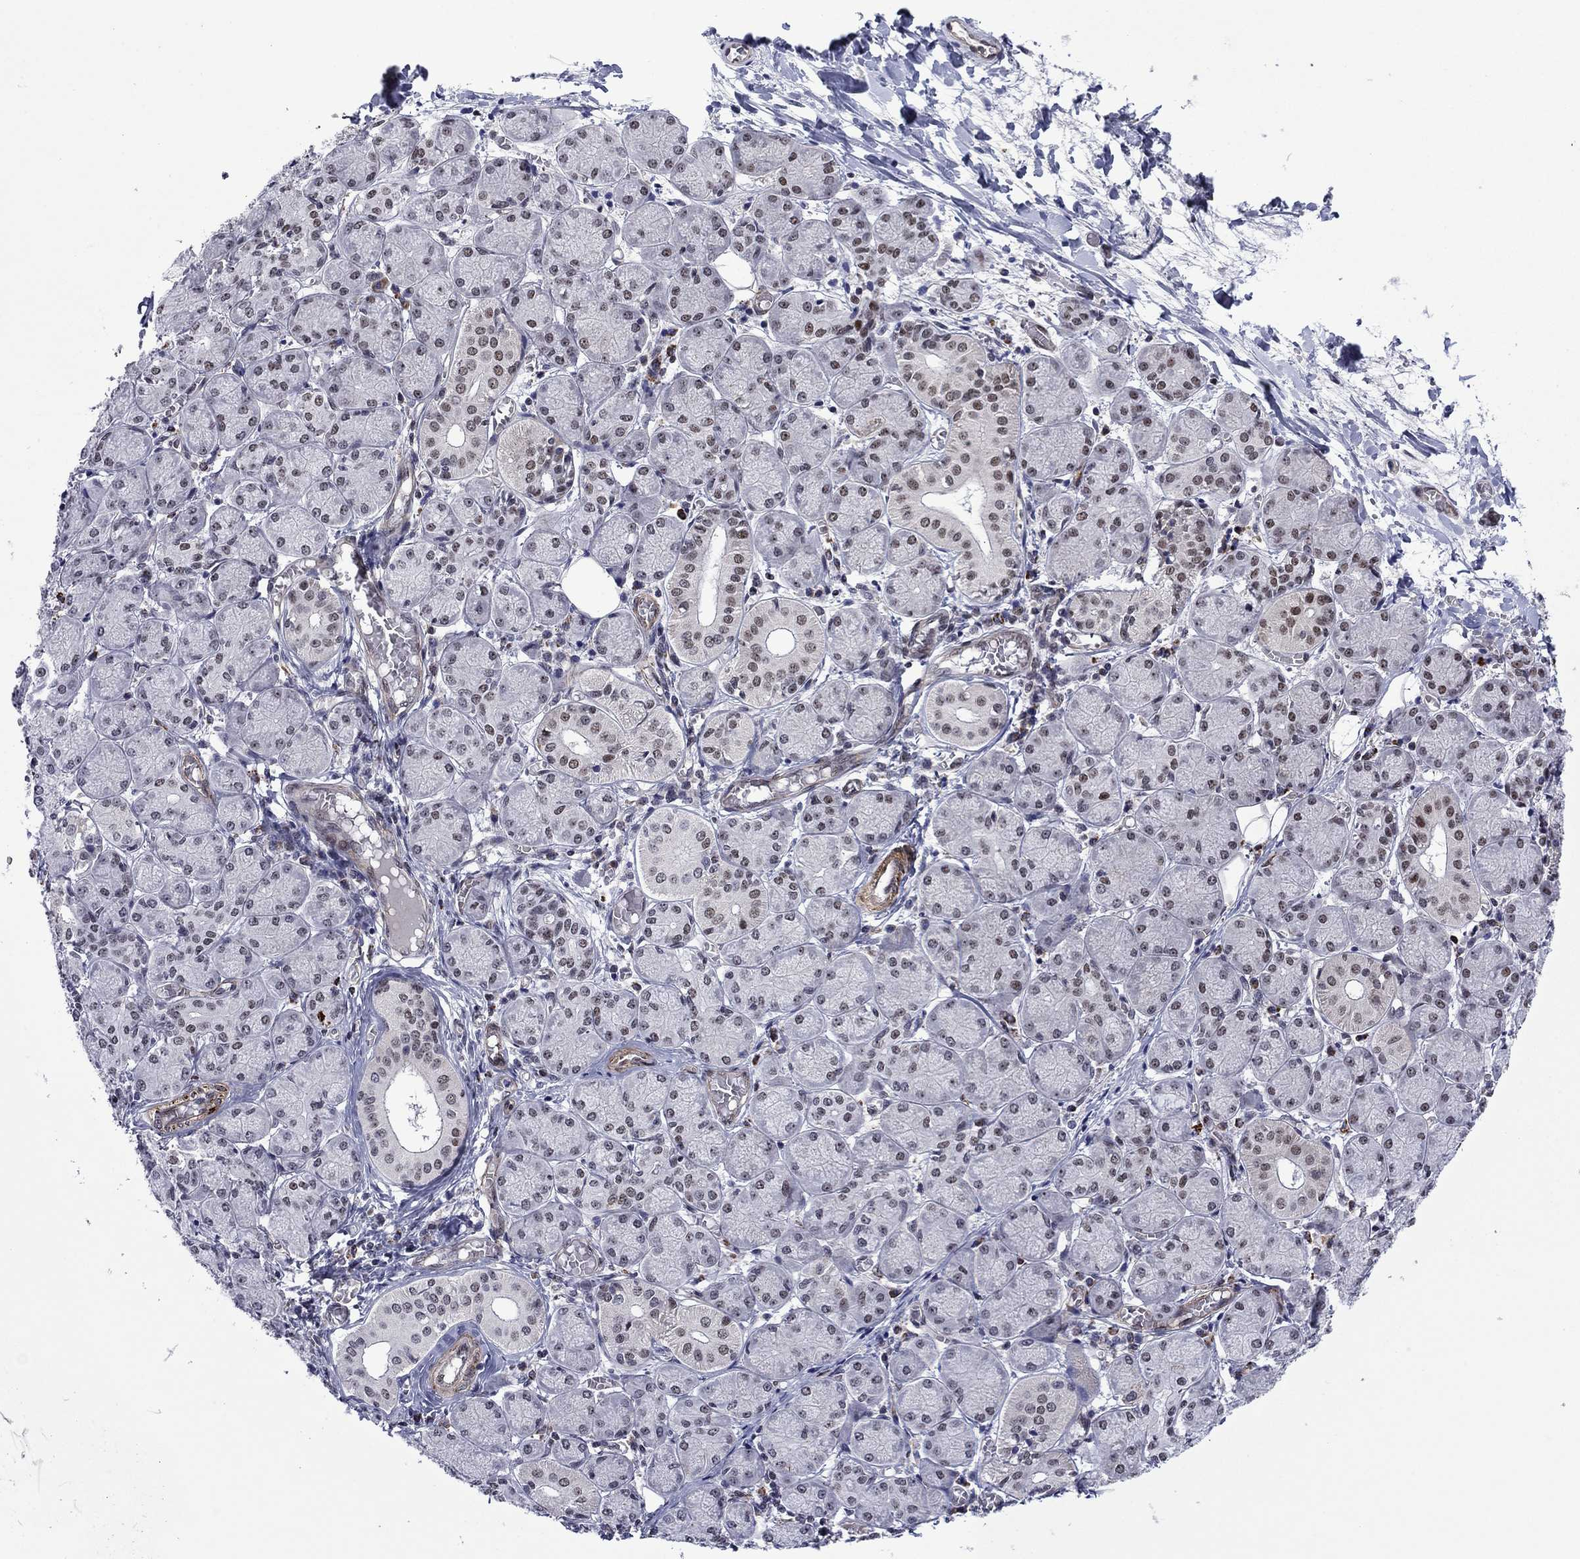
{"staining": {"intensity": "strong", "quantity": "25%-75%", "location": "nuclear"}, "tissue": "salivary gland", "cell_type": "Glandular cells", "image_type": "normal", "snomed": [{"axis": "morphology", "description": "Normal tissue, NOS"}, {"axis": "topography", "description": "Salivary gland"}, {"axis": "topography", "description": "Peripheral nerve tissue"}], "caption": "Immunohistochemistry (IHC) image of unremarkable salivary gland stained for a protein (brown), which exhibits high levels of strong nuclear staining in about 25%-75% of glandular cells.", "gene": "SURF2", "patient": {"sex": "female", "age": 24}}